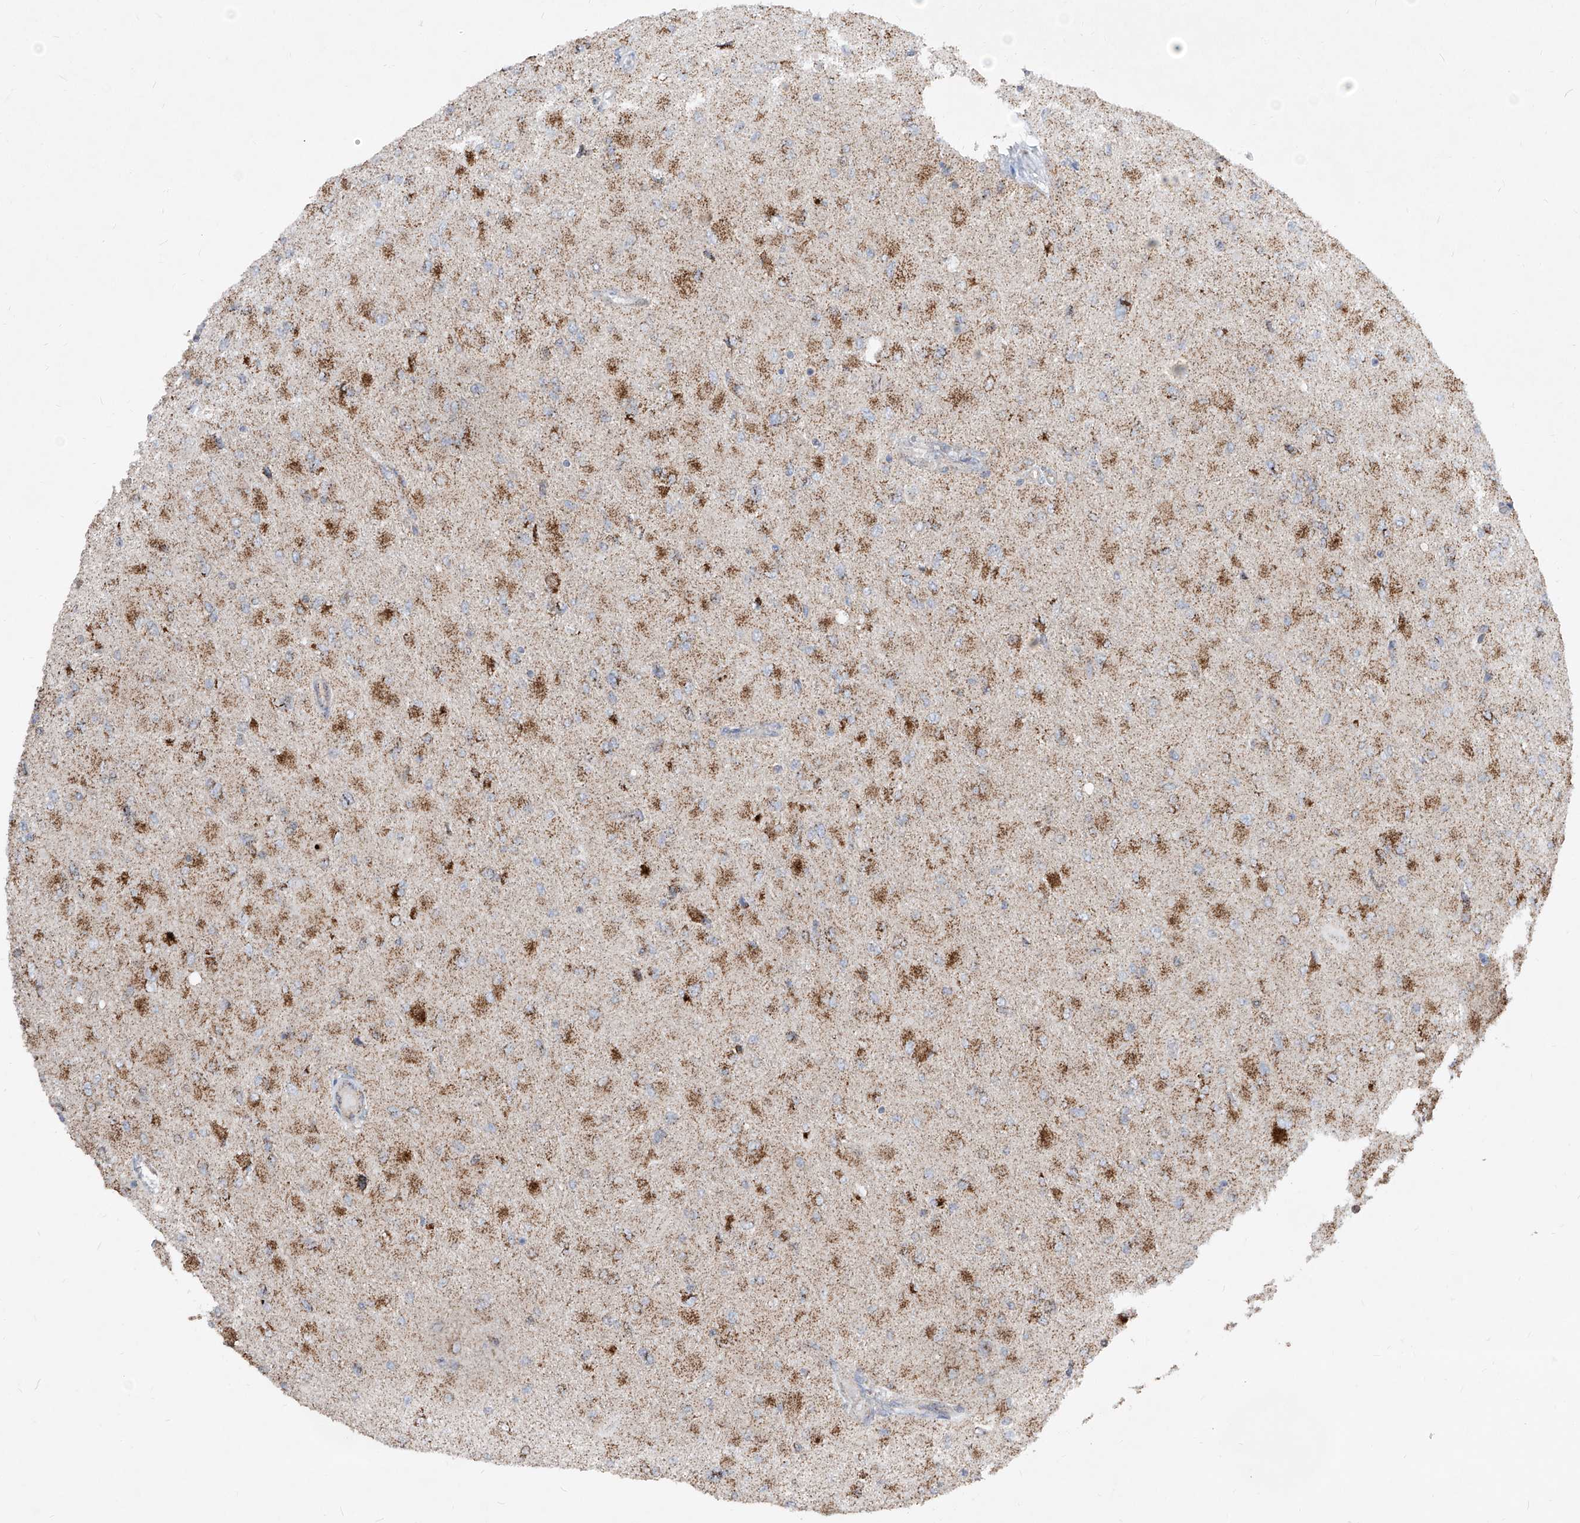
{"staining": {"intensity": "moderate", "quantity": ">75%", "location": "cytoplasmic/membranous"}, "tissue": "glioma", "cell_type": "Tumor cells", "image_type": "cancer", "snomed": [{"axis": "morphology", "description": "Glioma, malignant, High grade"}, {"axis": "topography", "description": "Cerebral cortex"}], "caption": "Immunohistochemistry photomicrograph of glioma stained for a protein (brown), which shows medium levels of moderate cytoplasmic/membranous positivity in approximately >75% of tumor cells.", "gene": "ABCD3", "patient": {"sex": "female", "age": 36}}